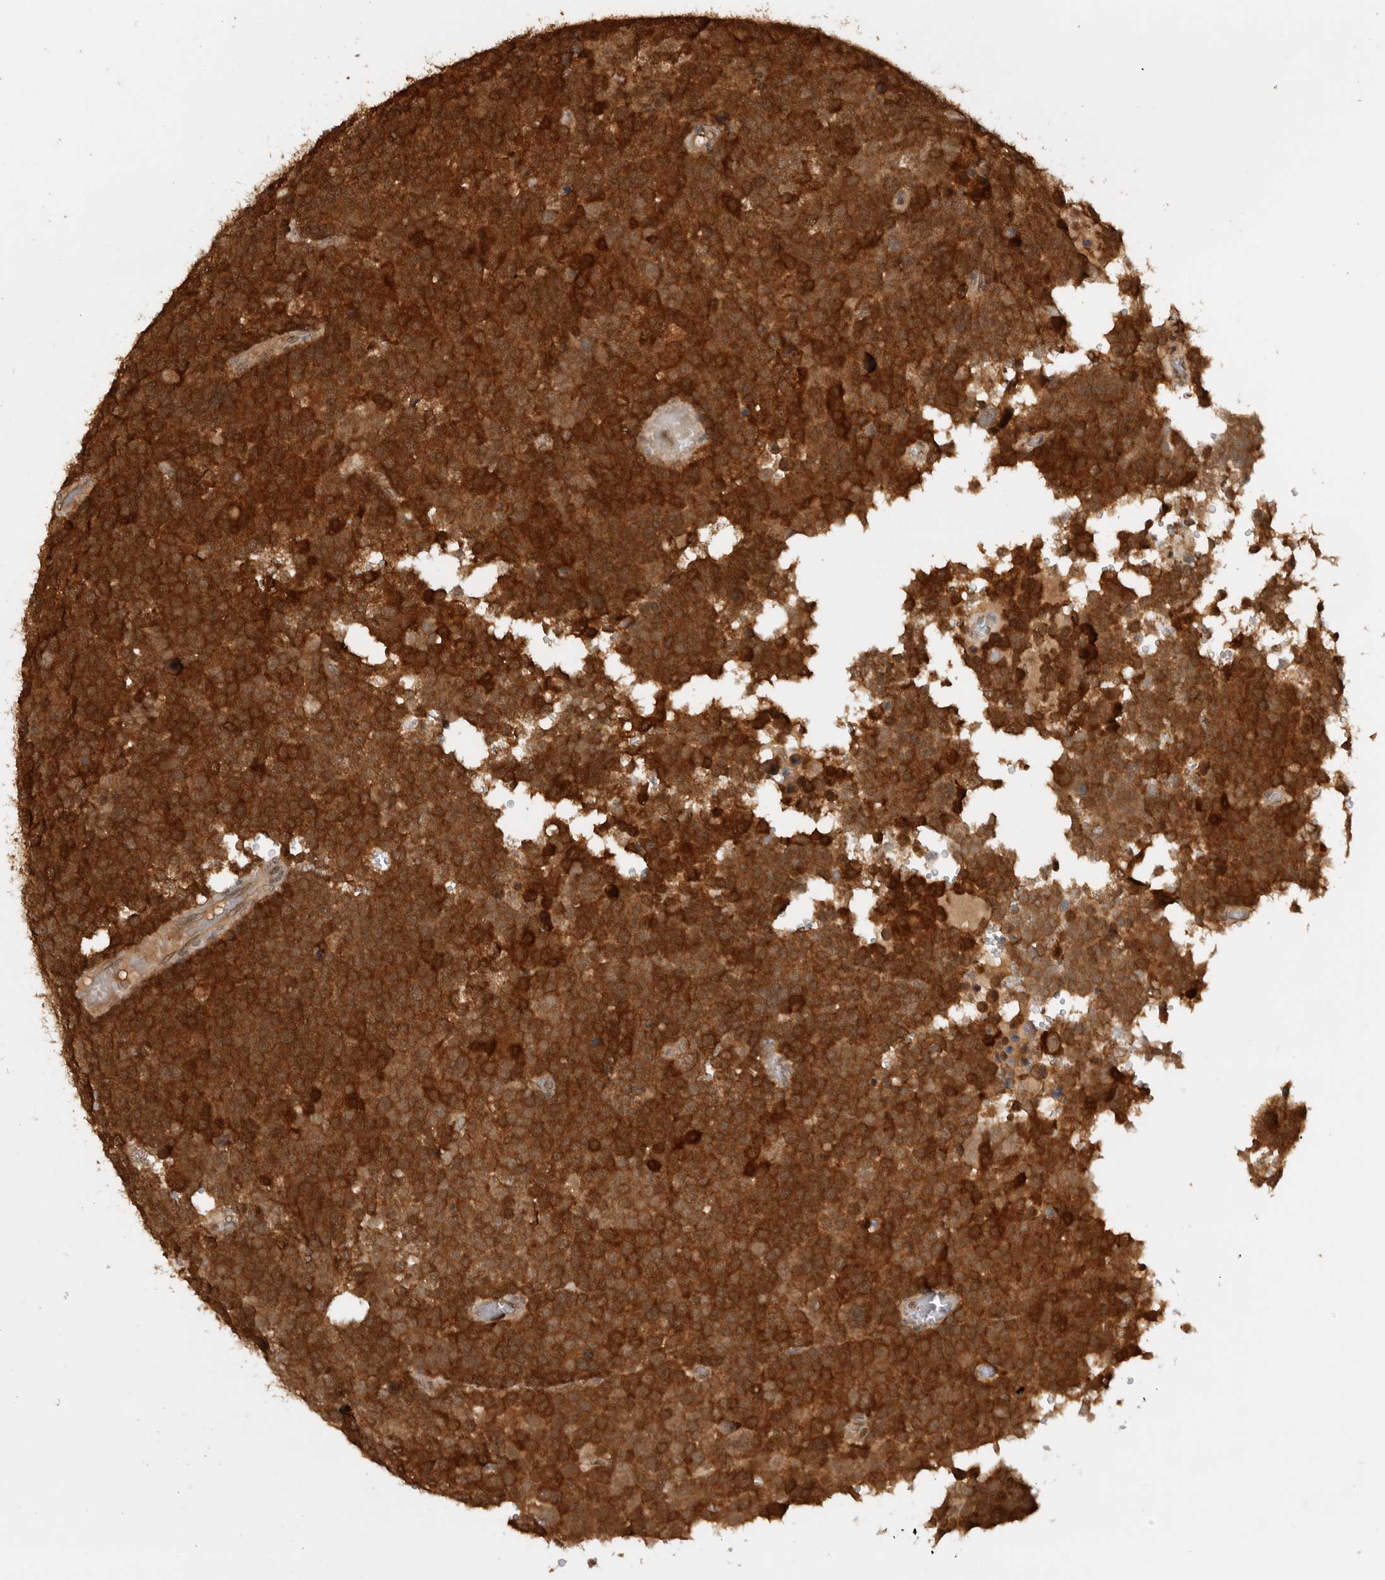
{"staining": {"intensity": "strong", "quantity": ">75%", "location": "cytoplasmic/membranous"}, "tissue": "testis cancer", "cell_type": "Tumor cells", "image_type": "cancer", "snomed": [{"axis": "morphology", "description": "Seminoma, NOS"}, {"axis": "topography", "description": "Testis"}], "caption": "This is an image of IHC staining of seminoma (testis), which shows strong staining in the cytoplasmic/membranous of tumor cells.", "gene": "ADPRS", "patient": {"sex": "male", "age": 71}}